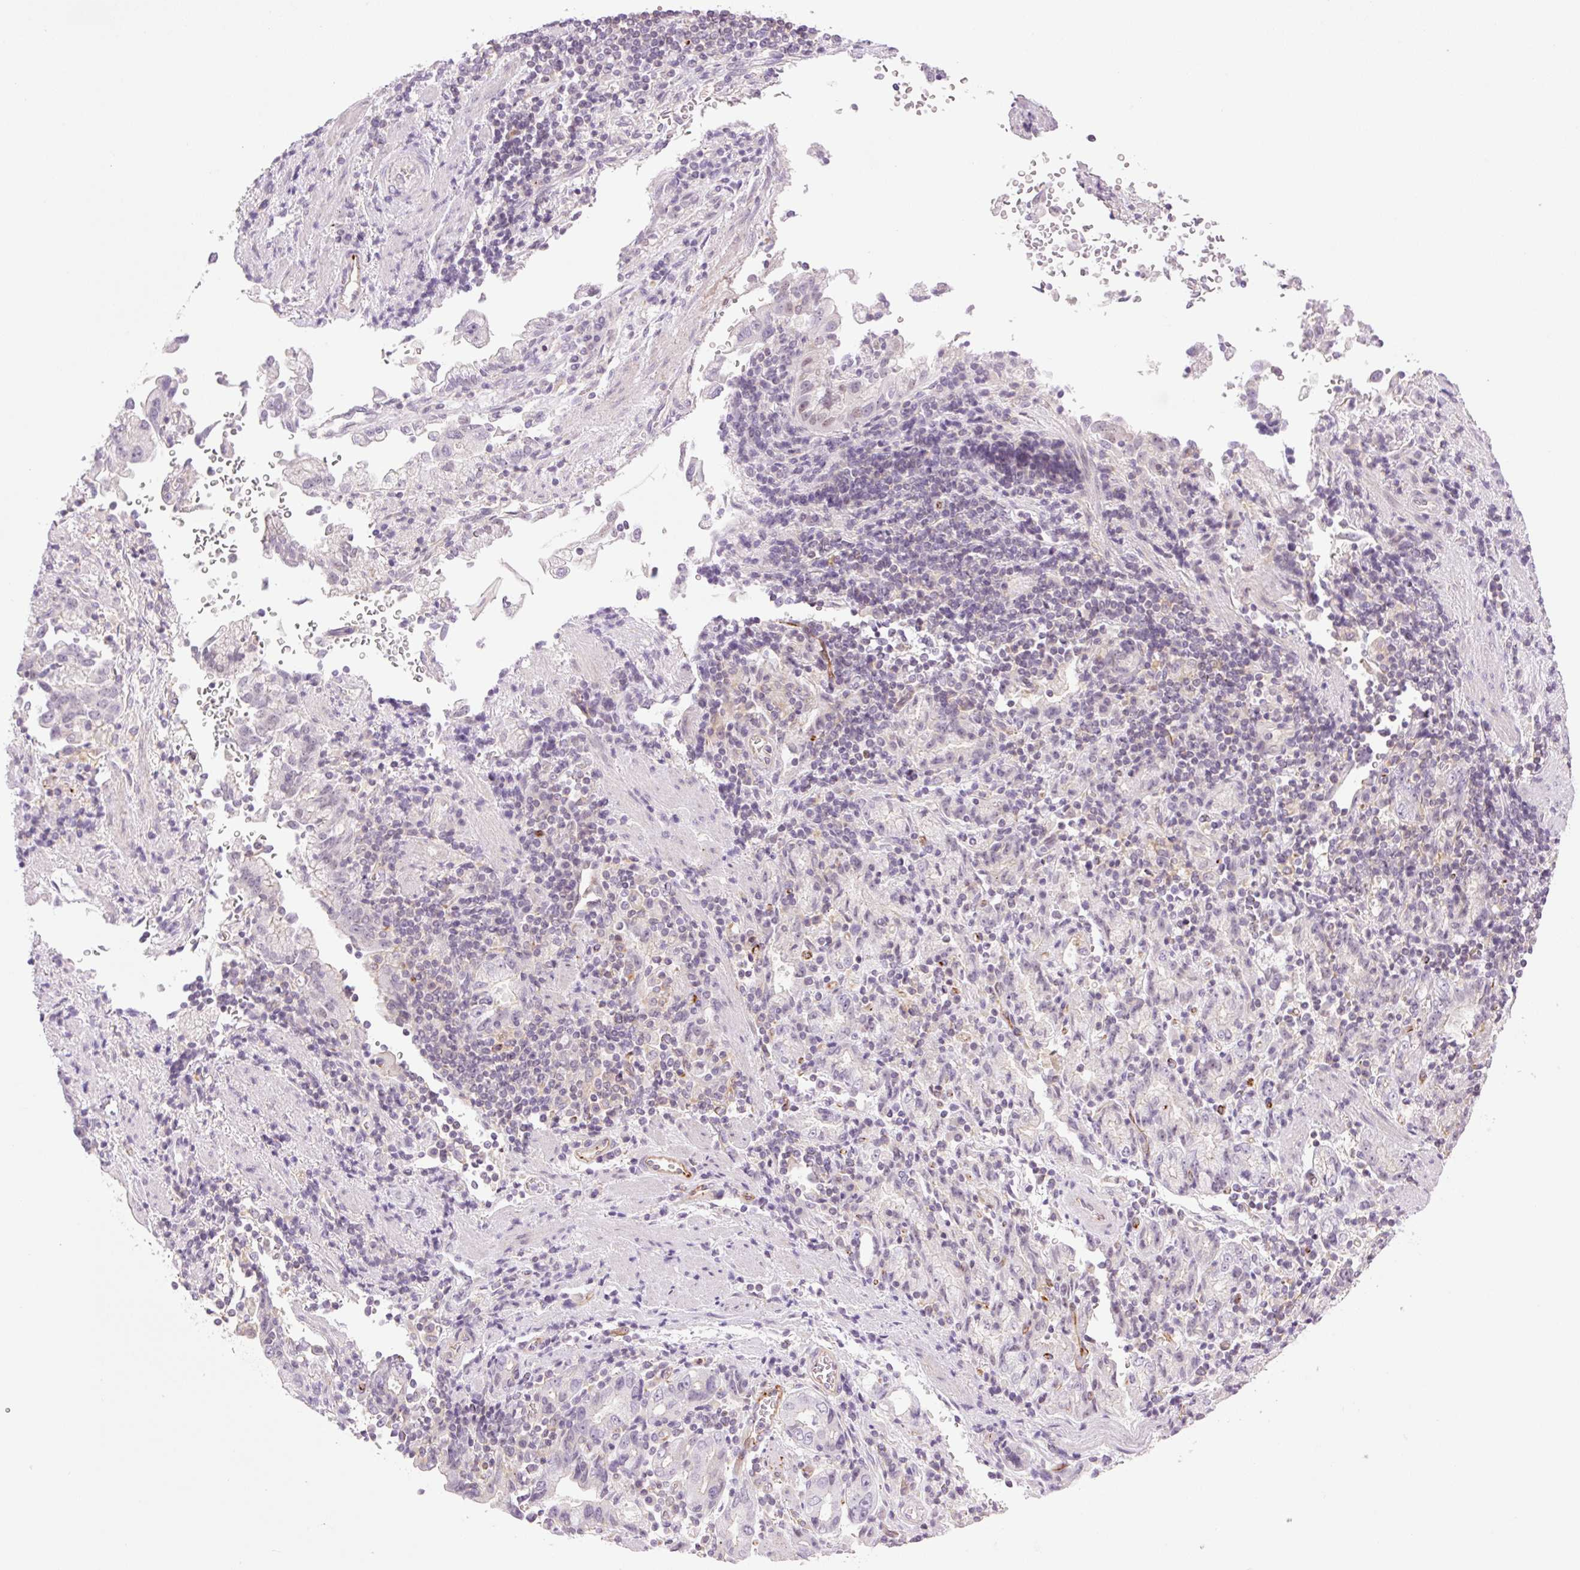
{"staining": {"intensity": "negative", "quantity": "none", "location": "none"}, "tissue": "stomach cancer", "cell_type": "Tumor cells", "image_type": "cancer", "snomed": [{"axis": "morphology", "description": "Adenocarcinoma, NOS"}, {"axis": "topography", "description": "Stomach"}], "caption": "Immunohistochemical staining of stomach adenocarcinoma displays no significant positivity in tumor cells. (Stains: DAB immunohistochemistry (IHC) with hematoxylin counter stain, Microscopy: brightfield microscopy at high magnification).", "gene": "ZFYVE21", "patient": {"sex": "male", "age": 62}}